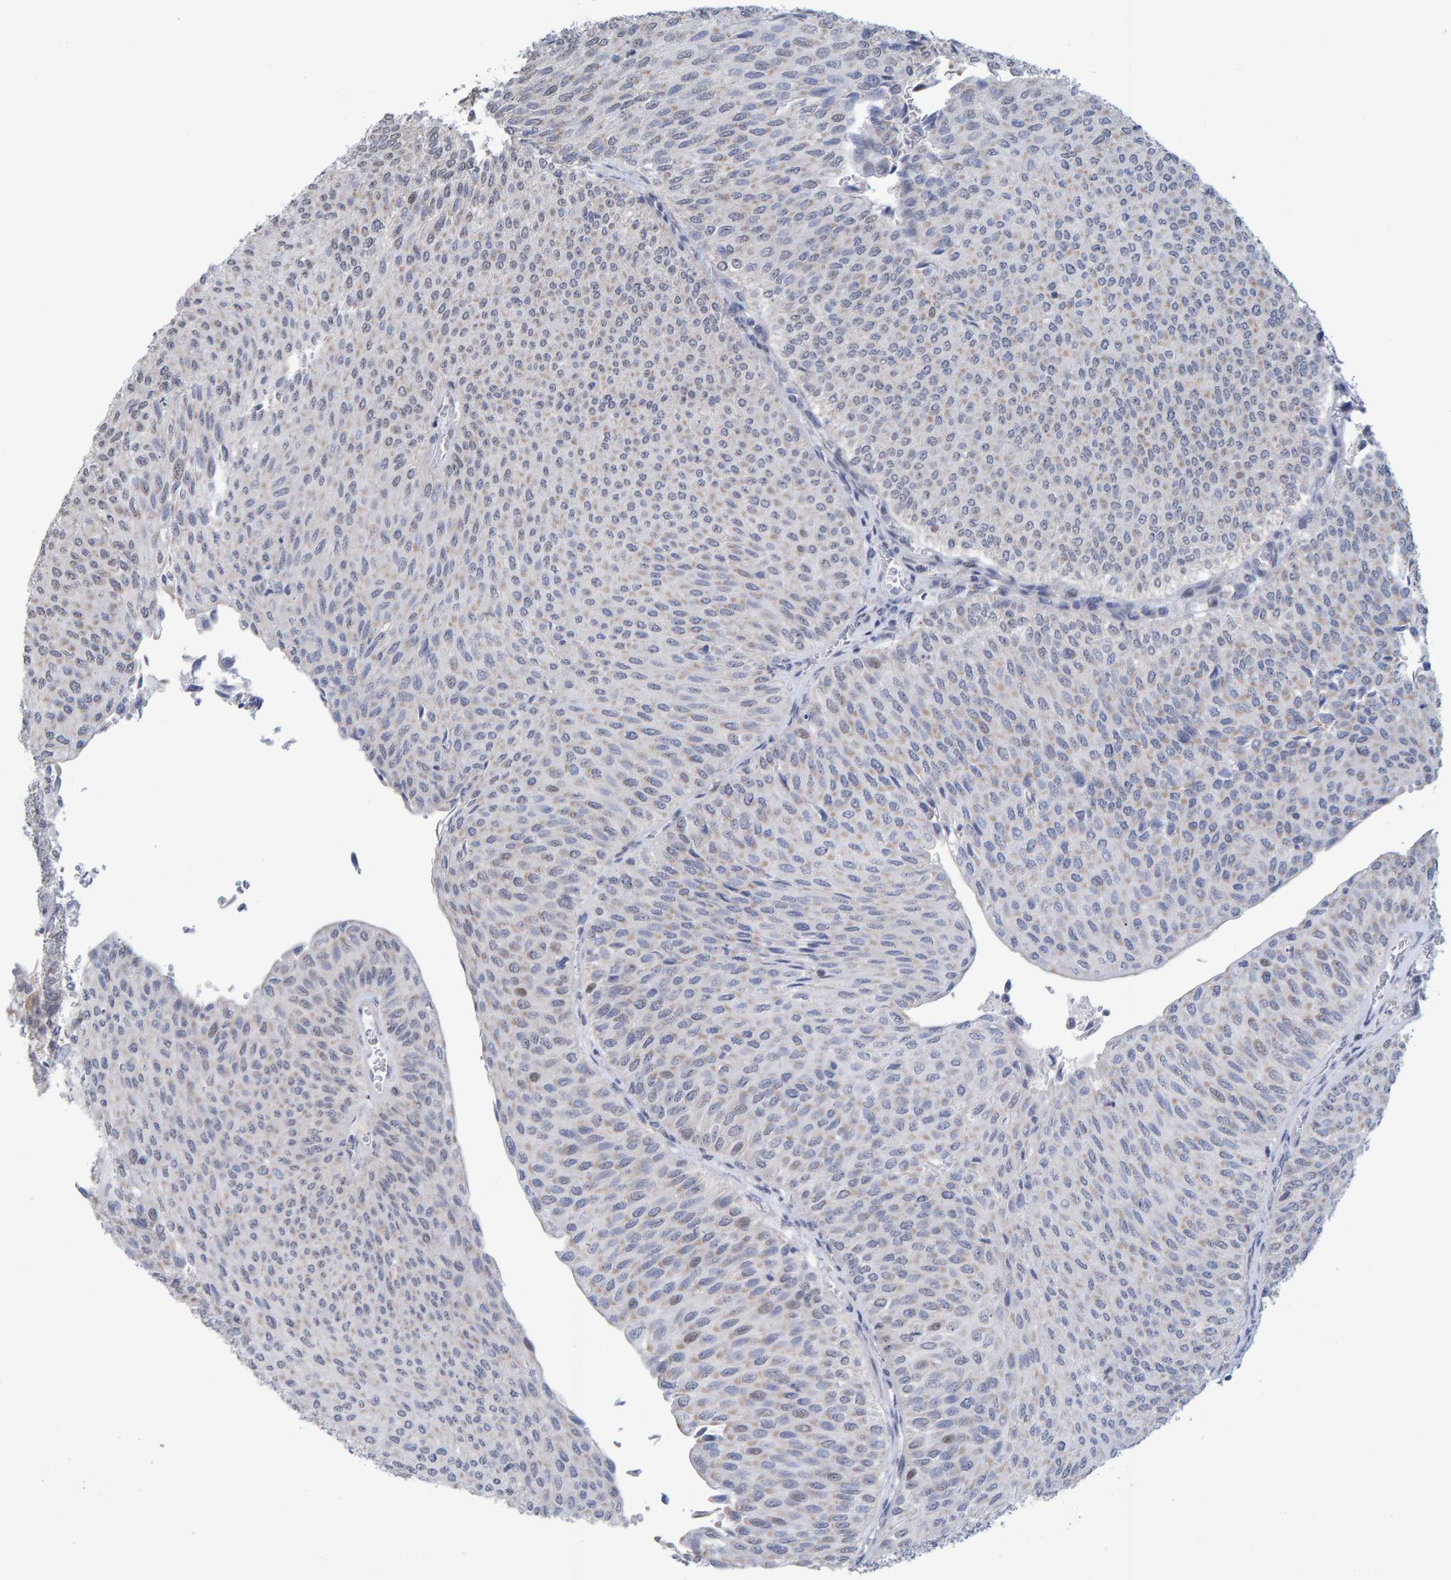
{"staining": {"intensity": "weak", "quantity": "<25%", "location": "cytoplasmic/membranous"}, "tissue": "urothelial cancer", "cell_type": "Tumor cells", "image_type": "cancer", "snomed": [{"axis": "morphology", "description": "Urothelial carcinoma, Low grade"}, {"axis": "topography", "description": "Urinary bladder"}], "caption": "Immunohistochemistry micrograph of neoplastic tissue: urothelial cancer stained with DAB (3,3'-diaminobenzidine) demonstrates no significant protein positivity in tumor cells.", "gene": "USP43", "patient": {"sex": "male", "age": 78}}